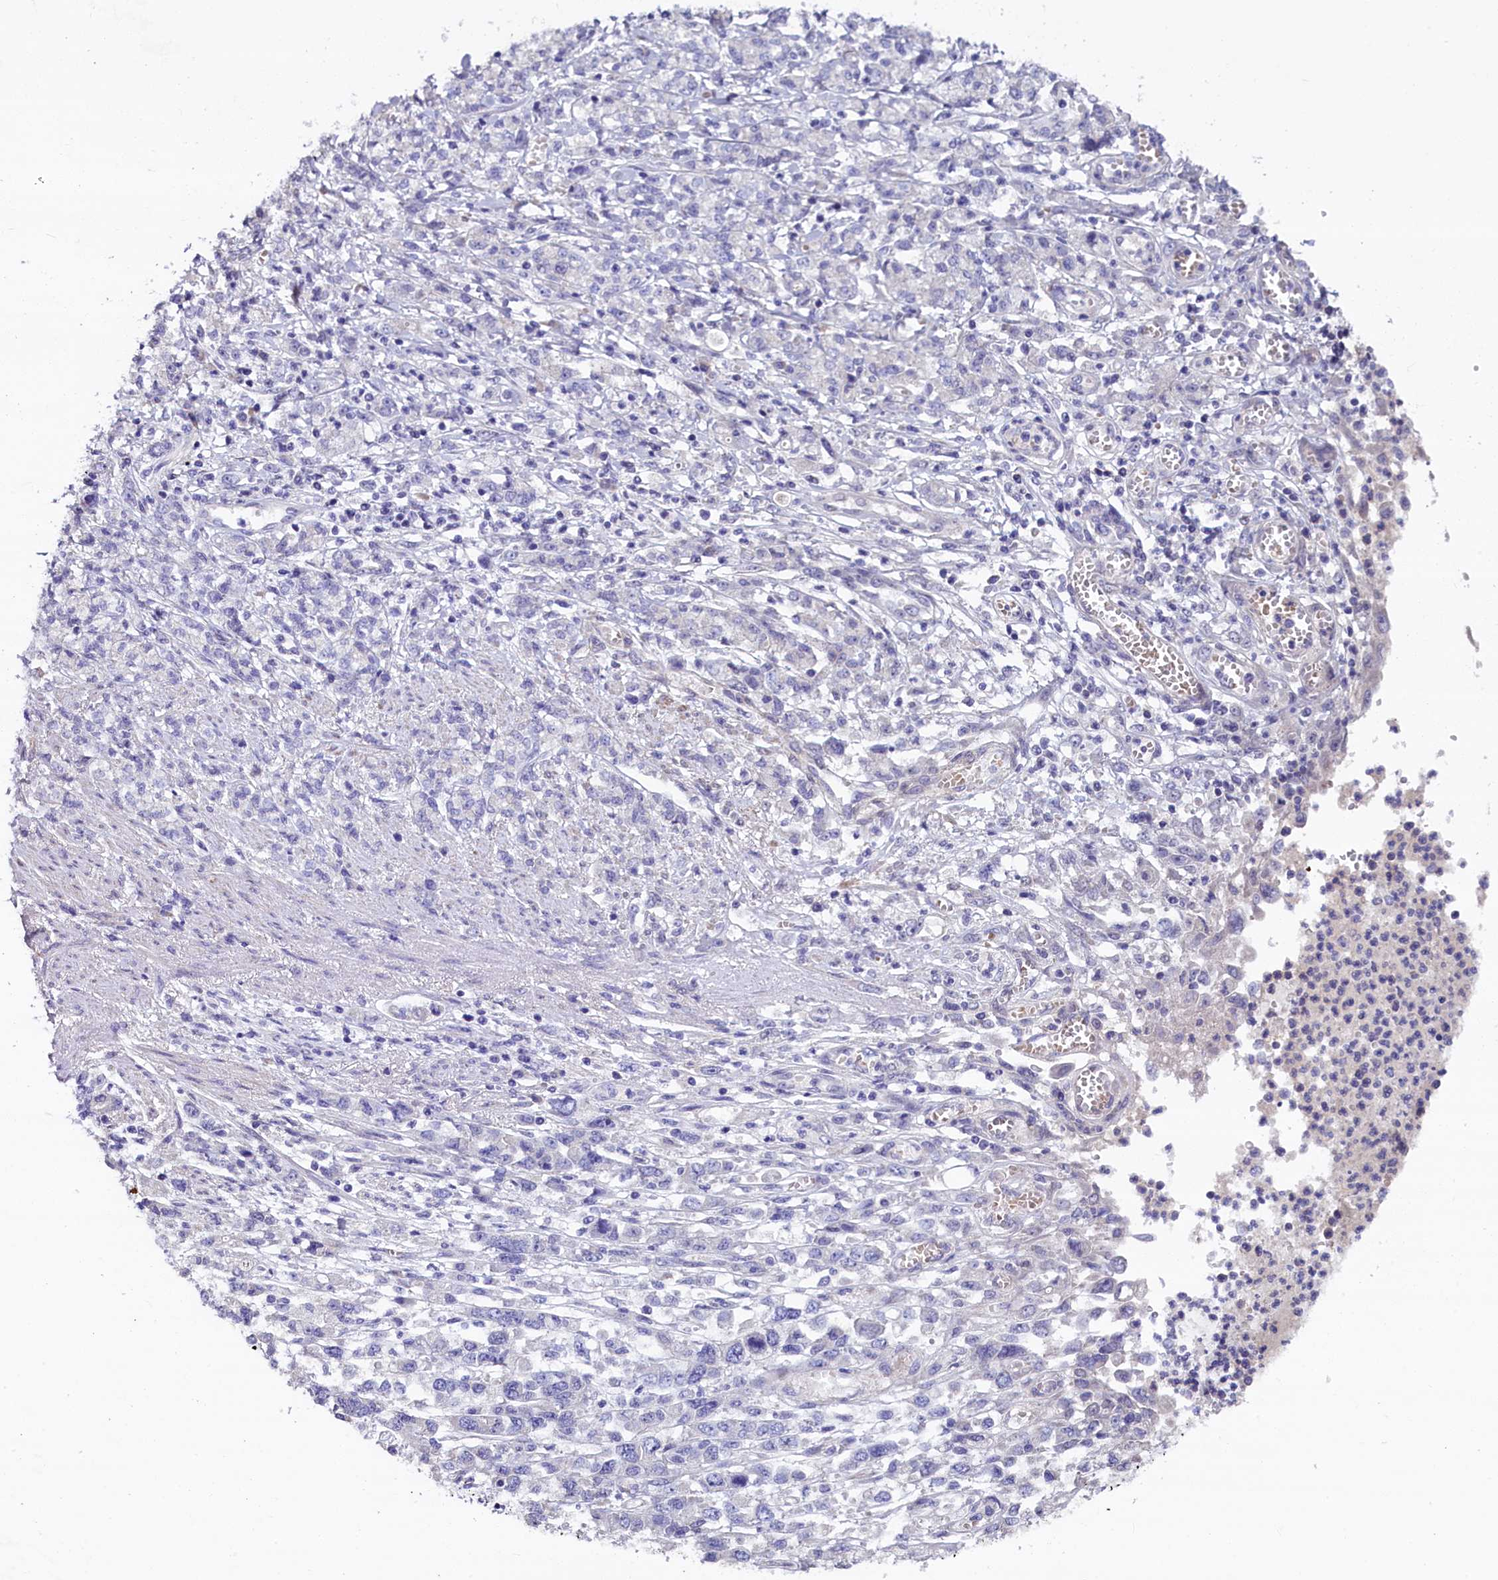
{"staining": {"intensity": "negative", "quantity": "none", "location": "none"}, "tissue": "stomach cancer", "cell_type": "Tumor cells", "image_type": "cancer", "snomed": [{"axis": "morphology", "description": "Adenocarcinoma, NOS"}, {"axis": "topography", "description": "Stomach"}], "caption": "IHC of human stomach cancer reveals no positivity in tumor cells. (DAB (3,3'-diaminobenzidine) immunohistochemistry (IHC) with hematoxylin counter stain).", "gene": "SLC39A6", "patient": {"sex": "female", "age": 76}}